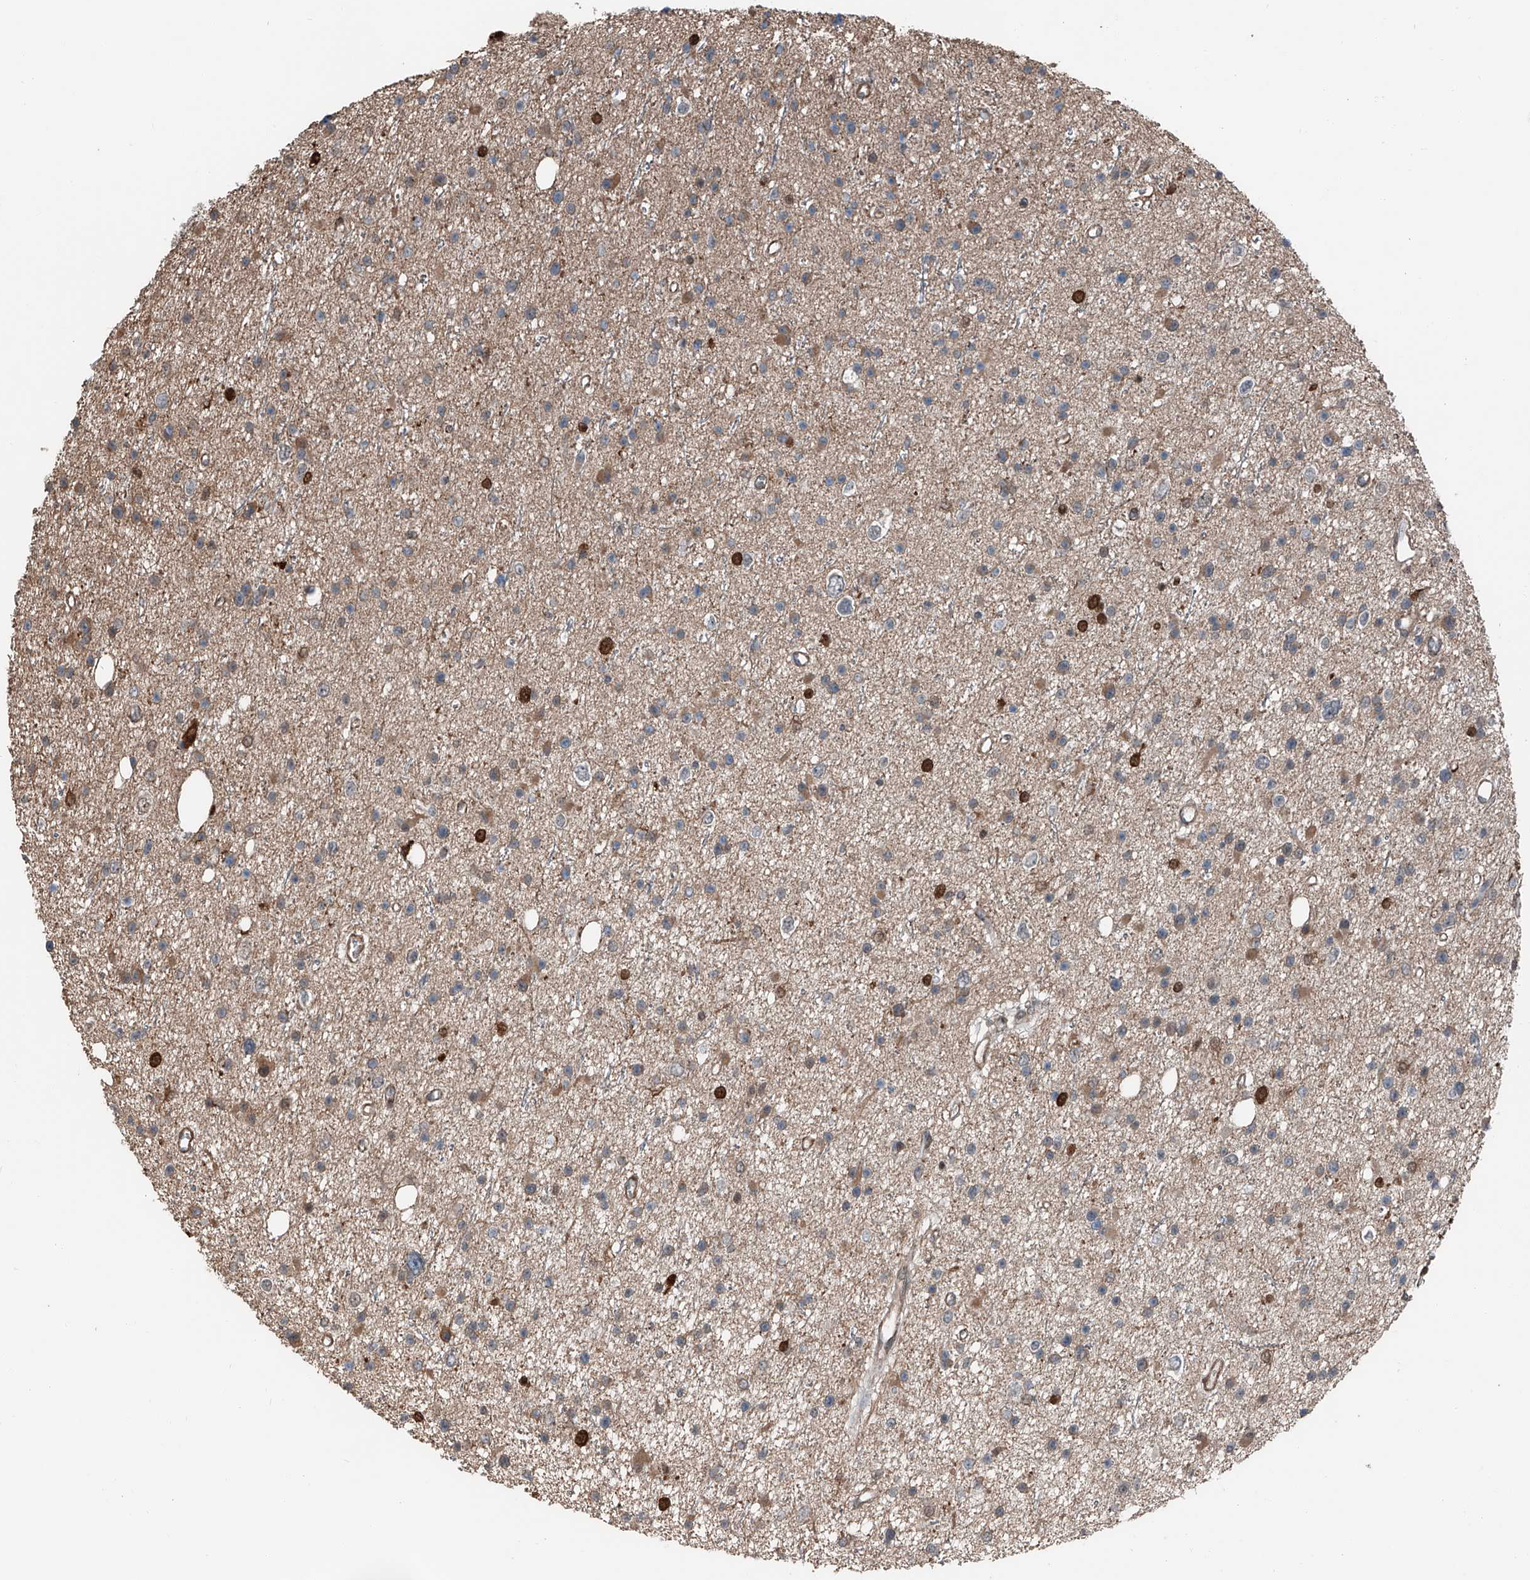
{"staining": {"intensity": "moderate", "quantity": "<25%", "location": "cytoplasmic/membranous,nuclear"}, "tissue": "glioma", "cell_type": "Tumor cells", "image_type": "cancer", "snomed": [{"axis": "morphology", "description": "Glioma, malignant, Low grade"}, {"axis": "topography", "description": "Cerebral cortex"}], "caption": "This histopathology image reveals glioma stained with IHC to label a protein in brown. The cytoplasmic/membranous and nuclear of tumor cells show moderate positivity for the protein. Nuclei are counter-stained blue.", "gene": "HSPA6", "patient": {"sex": "female", "age": 39}}